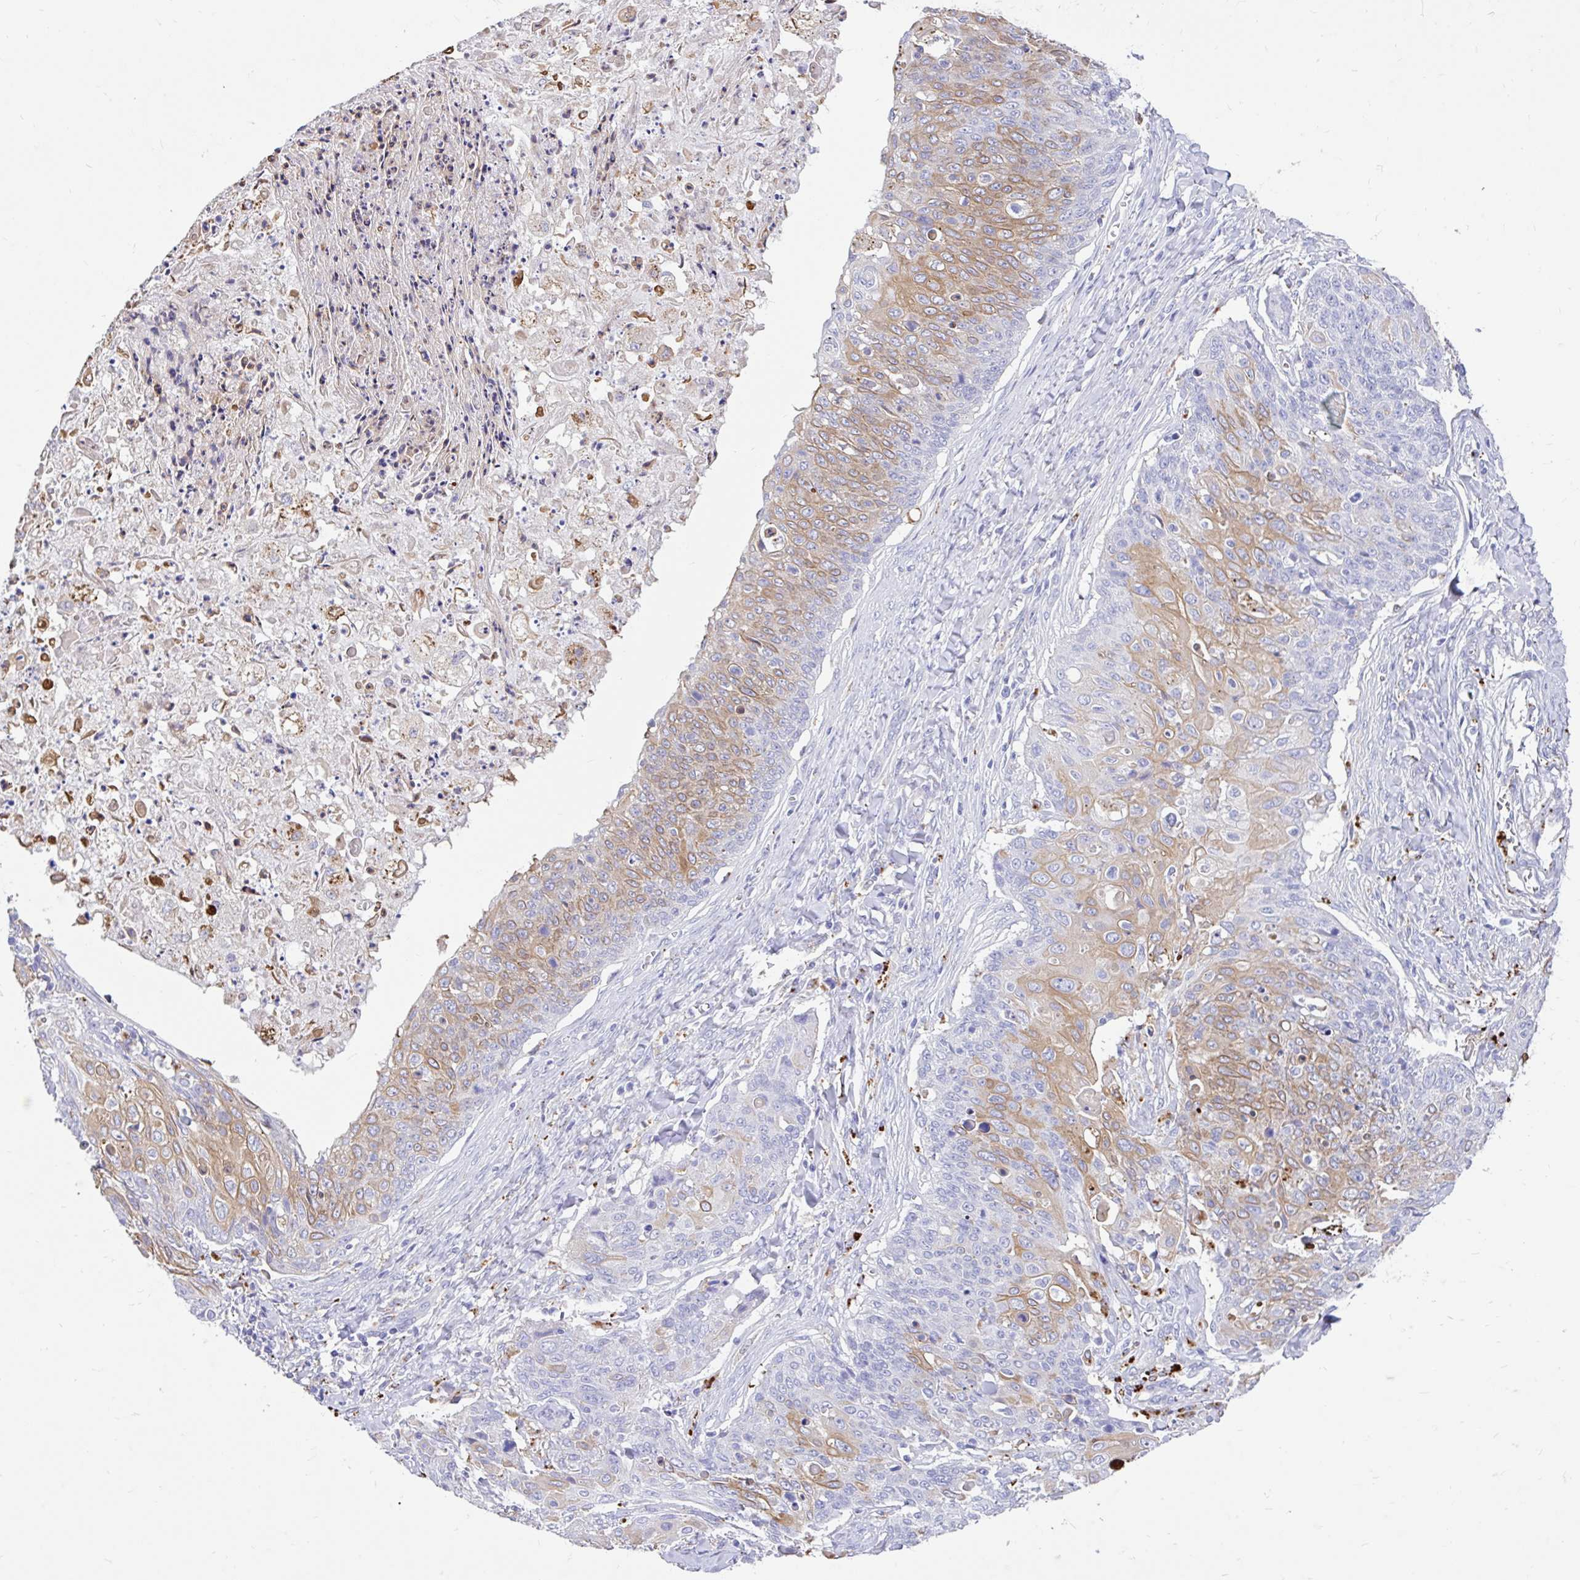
{"staining": {"intensity": "moderate", "quantity": "25%-75%", "location": "cytoplasmic/membranous"}, "tissue": "skin cancer", "cell_type": "Tumor cells", "image_type": "cancer", "snomed": [{"axis": "morphology", "description": "Squamous cell carcinoma, NOS"}, {"axis": "topography", "description": "Skin"}, {"axis": "topography", "description": "Vulva"}], "caption": "The immunohistochemical stain shows moderate cytoplasmic/membranous positivity in tumor cells of skin squamous cell carcinoma tissue.", "gene": "ZNF33A", "patient": {"sex": "female", "age": 85}}